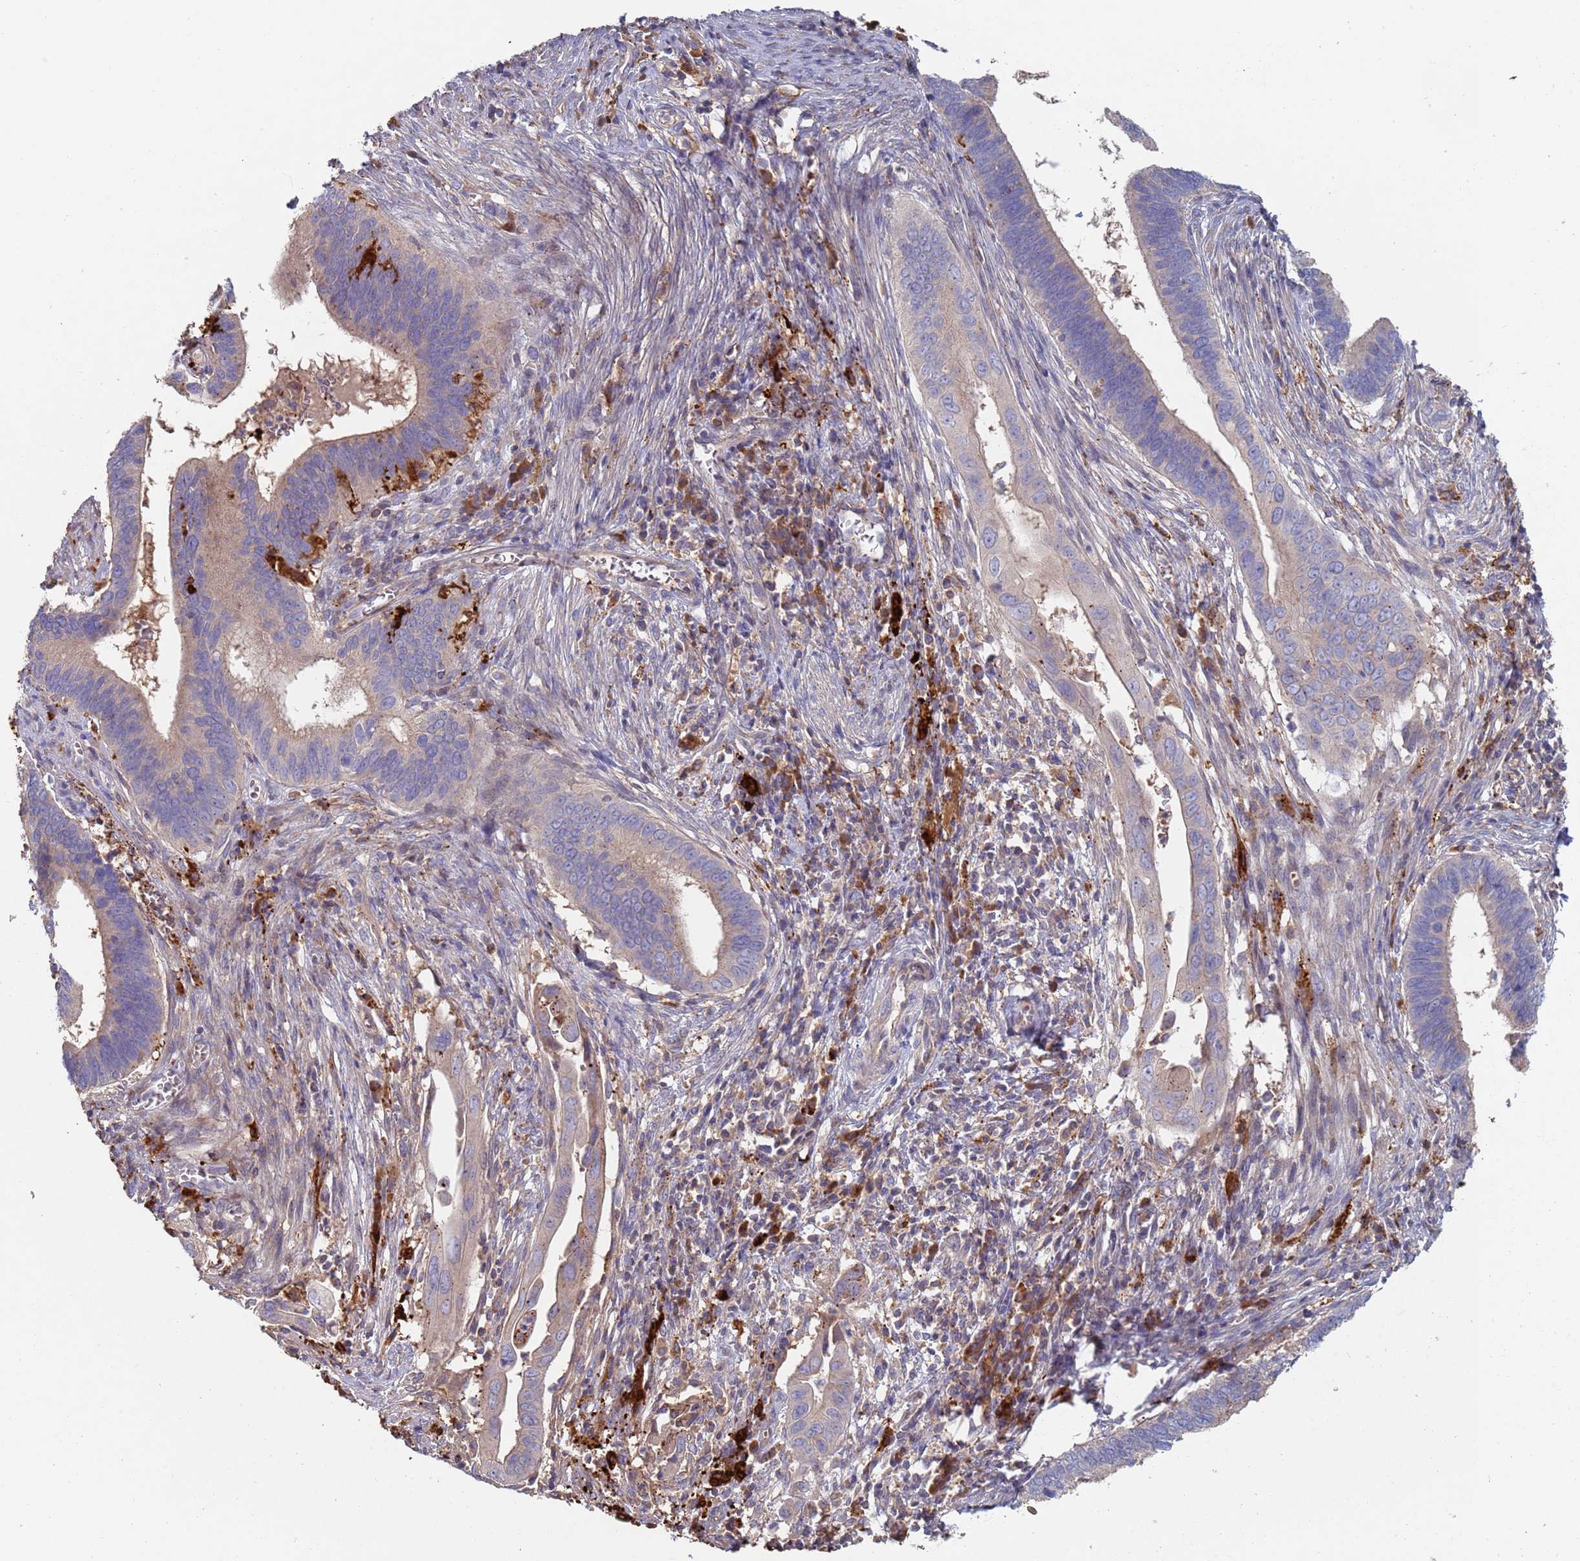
{"staining": {"intensity": "negative", "quantity": "none", "location": "none"}, "tissue": "cervical cancer", "cell_type": "Tumor cells", "image_type": "cancer", "snomed": [{"axis": "morphology", "description": "Adenocarcinoma, NOS"}, {"axis": "topography", "description": "Cervix"}], "caption": "Protein analysis of cervical adenocarcinoma exhibits no significant staining in tumor cells.", "gene": "MALRD1", "patient": {"sex": "female", "age": 42}}